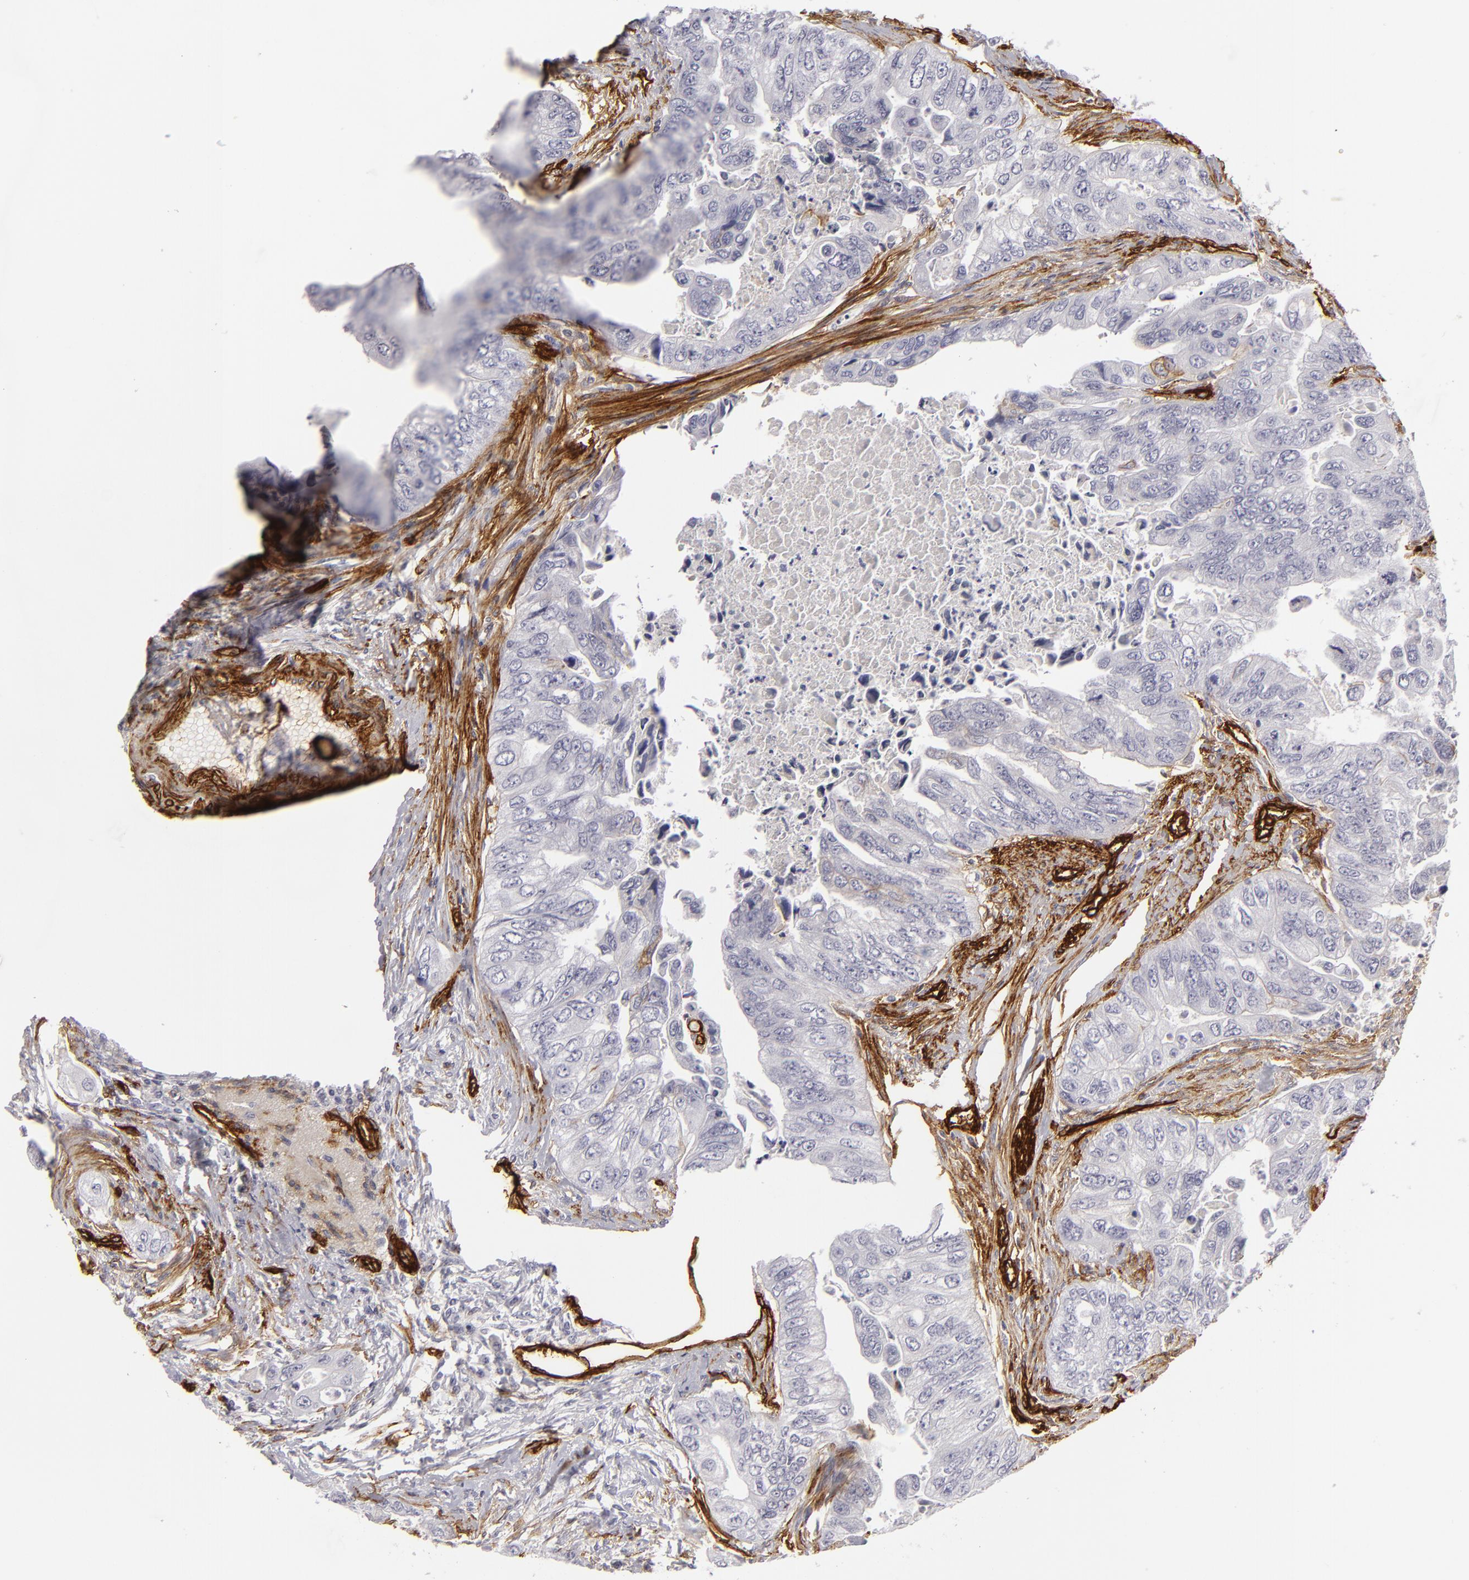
{"staining": {"intensity": "negative", "quantity": "none", "location": "none"}, "tissue": "colorectal cancer", "cell_type": "Tumor cells", "image_type": "cancer", "snomed": [{"axis": "morphology", "description": "Adenocarcinoma, NOS"}, {"axis": "topography", "description": "Colon"}], "caption": "Immunohistochemical staining of human colorectal cancer (adenocarcinoma) exhibits no significant staining in tumor cells. (Brightfield microscopy of DAB (3,3'-diaminobenzidine) IHC at high magnification).", "gene": "MCAM", "patient": {"sex": "female", "age": 11}}